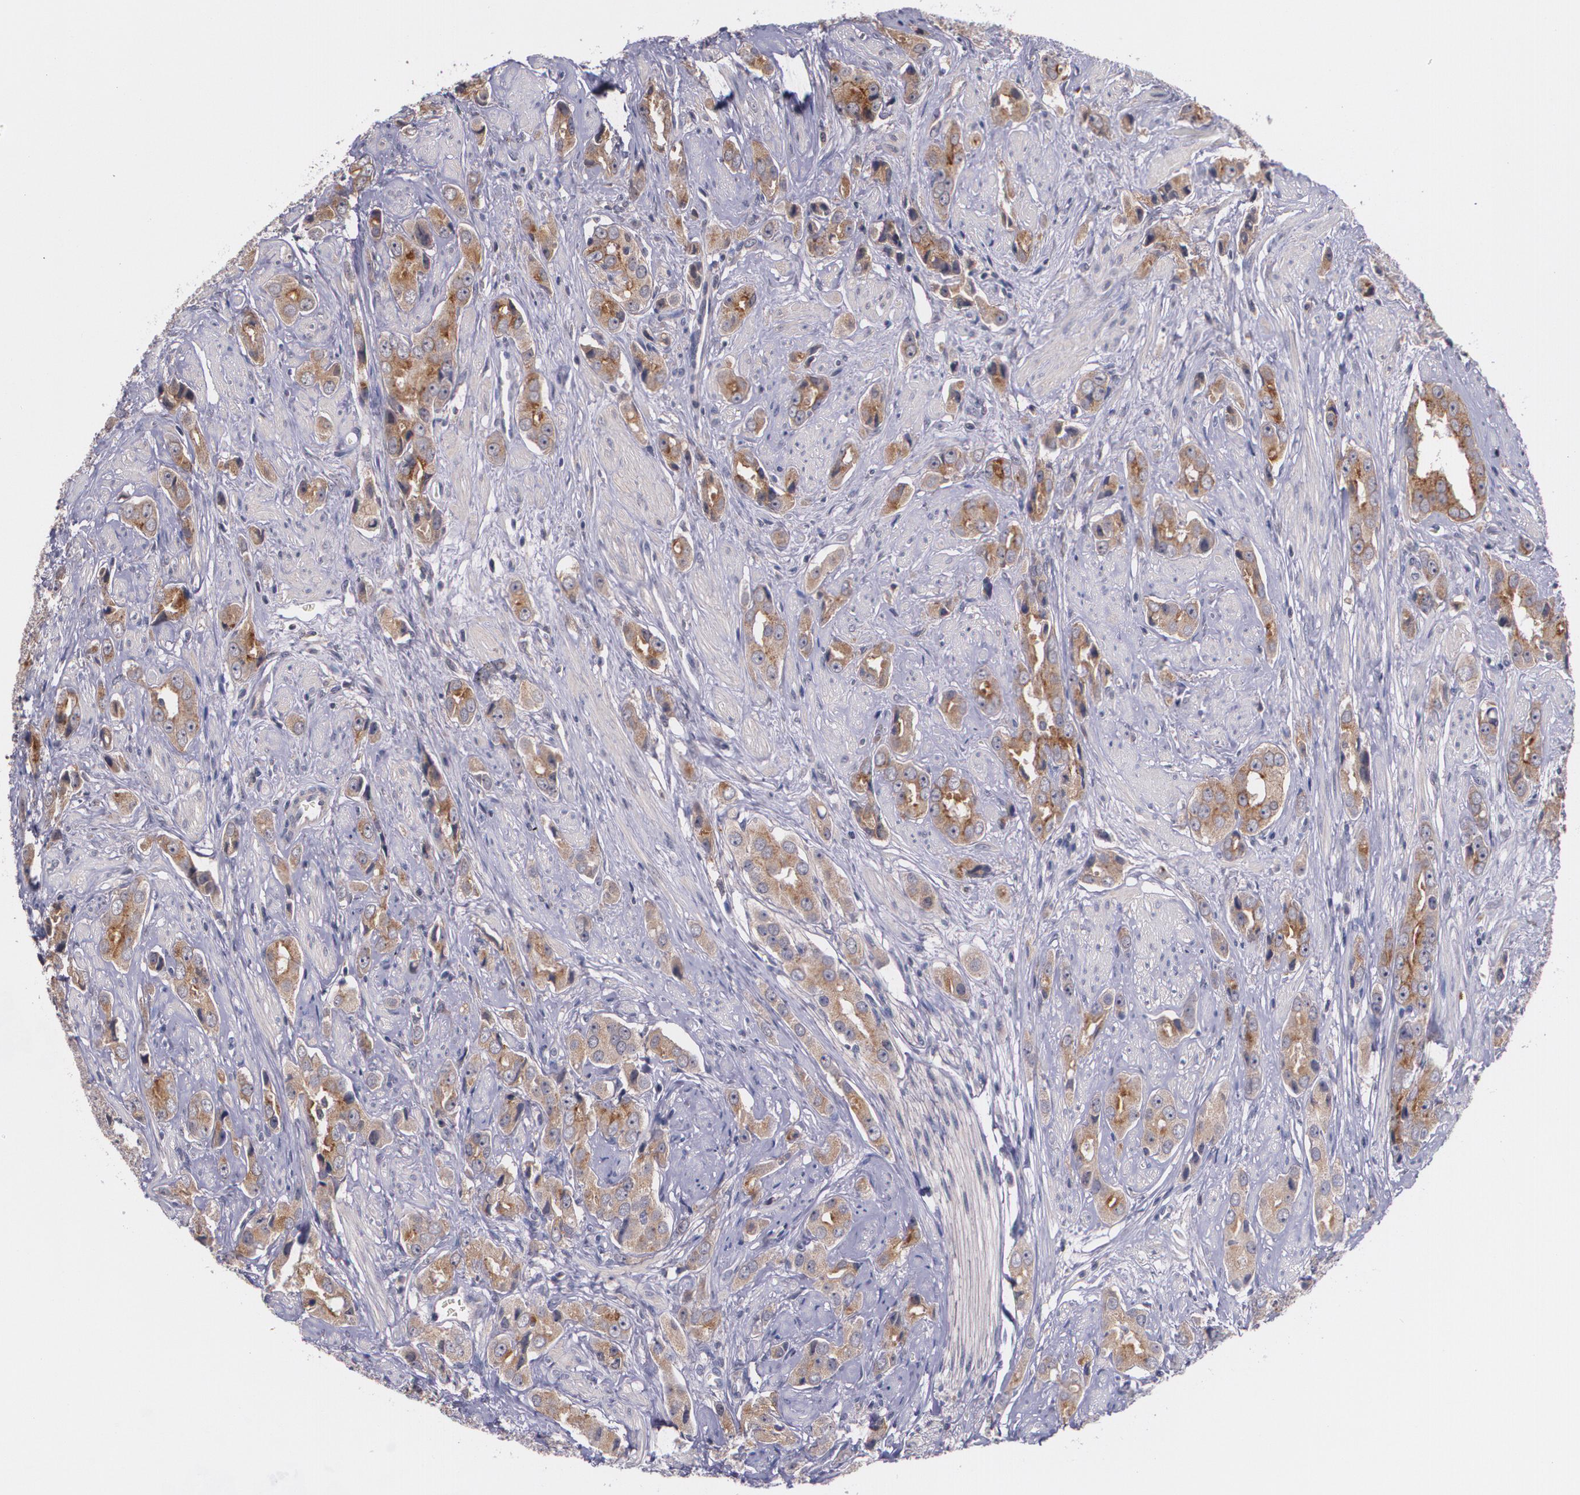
{"staining": {"intensity": "weak", "quantity": ">75%", "location": "cytoplasmic/membranous"}, "tissue": "prostate cancer", "cell_type": "Tumor cells", "image_type": "cancer", "snomed": [{"axis": "morphology", "description": "Adenocarcinoma, Medium grade"}, {"axis": "topography", "description": "Prostate"}], "caption": "Immunohistochemistry of medium-grade adenocarcinoma (prostate) demonstrates low levels of weak cytoplasmic/membranous expression in approximately >75% of tumor cells.", "gene": "IFNGR2", "patient": {"sex": "male", "age": 53}}